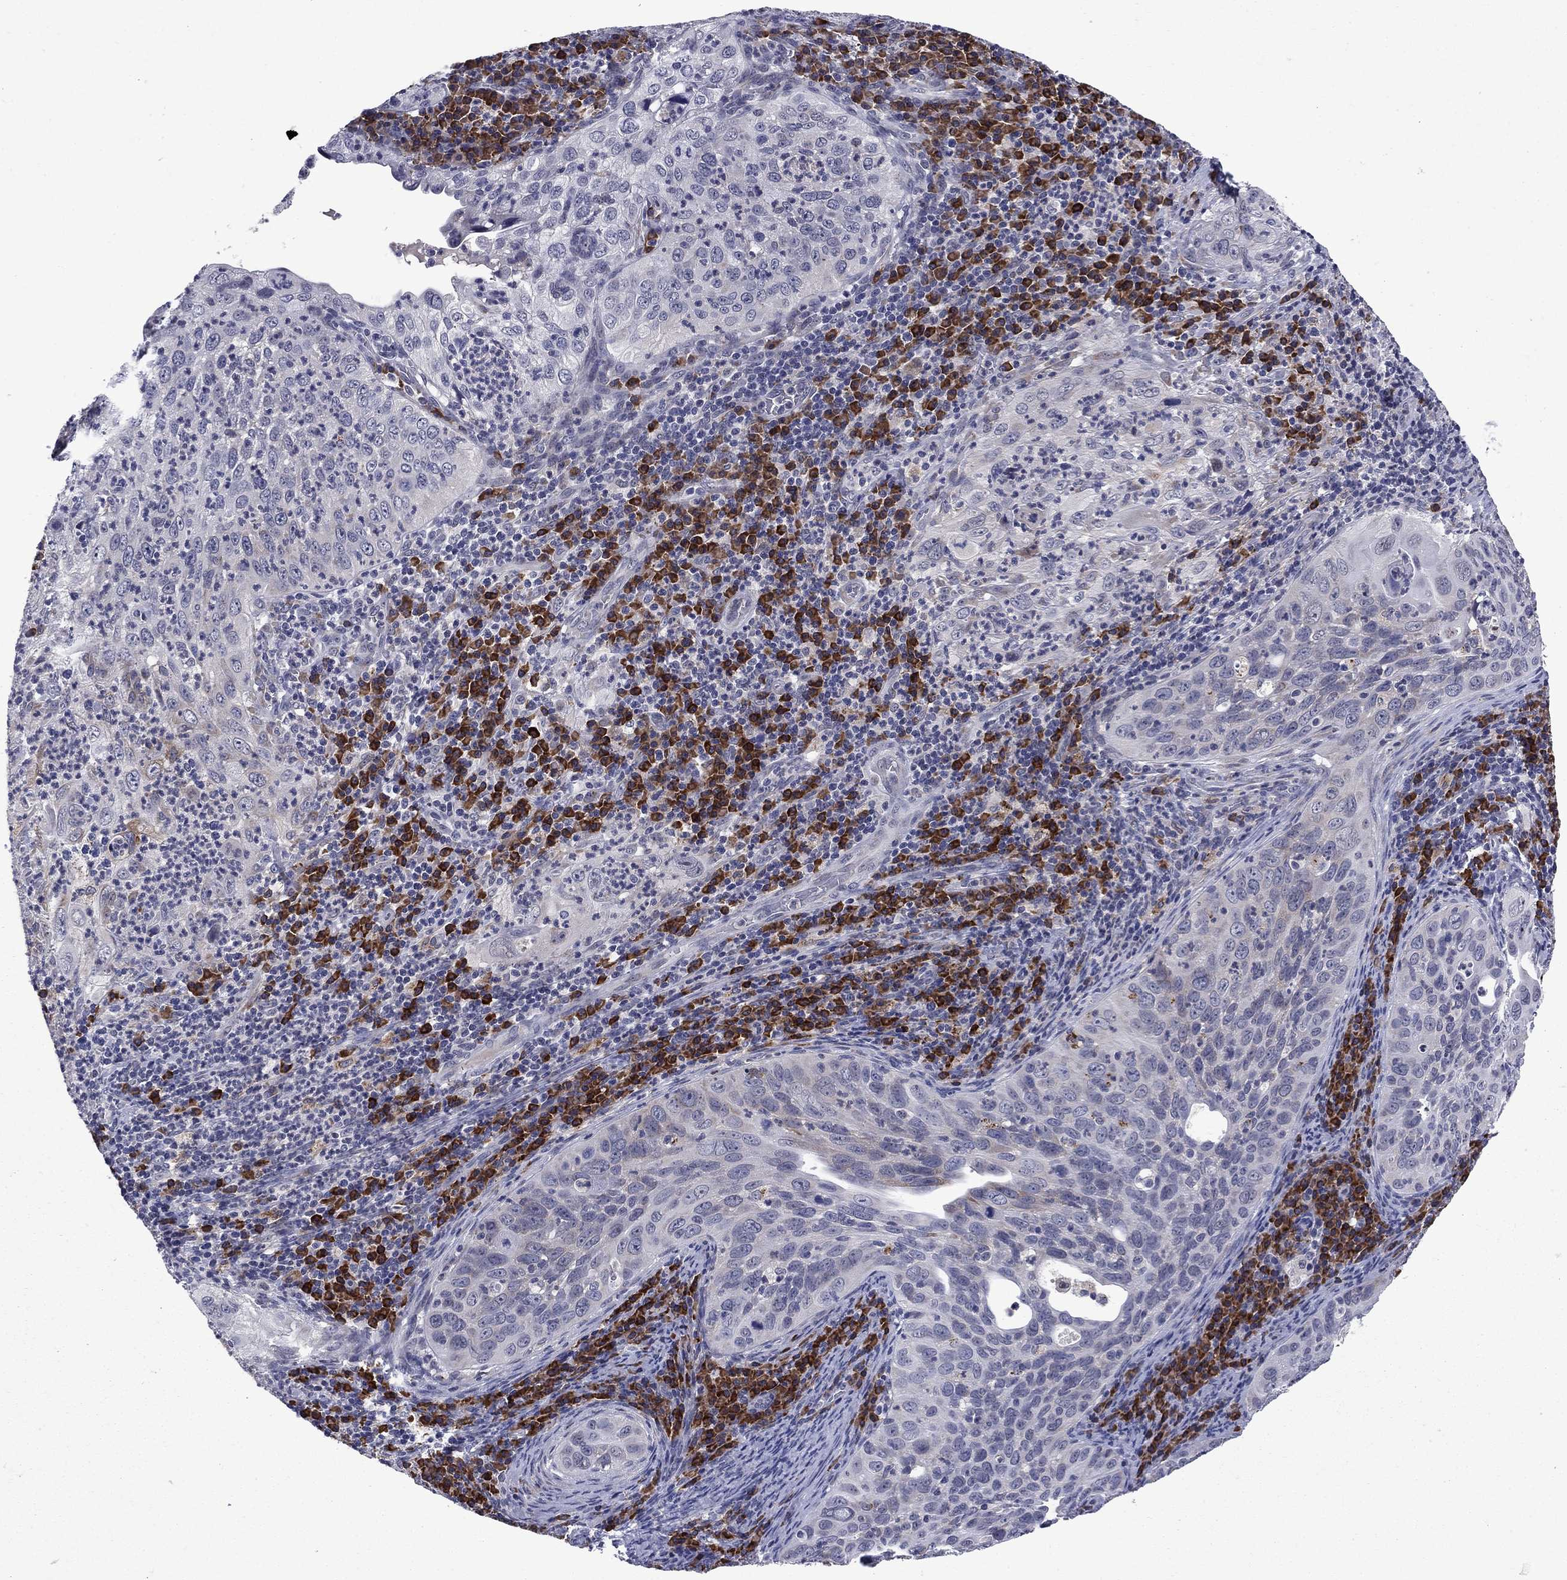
{"staining": {"intensity": "negative", "quantity": "none", "location": "none"}, "tissue": "cervical cancer", "cell_type": "Tumor cells", "image_type": "cancer", "snomed": [{"axis": "morphology", "description": "Squamous cell carcinoma, NOS"}, {"axis": "topography", "description": "Cervix"}], "caption": "DAB (3,3'-diaminobenzidine) immunohistochemical staining of cervical squamous cell carcinoma displays no significant expression in tumor cells.", "gene": "ECM1", "patient": {"sex": "female", "age": 26}}